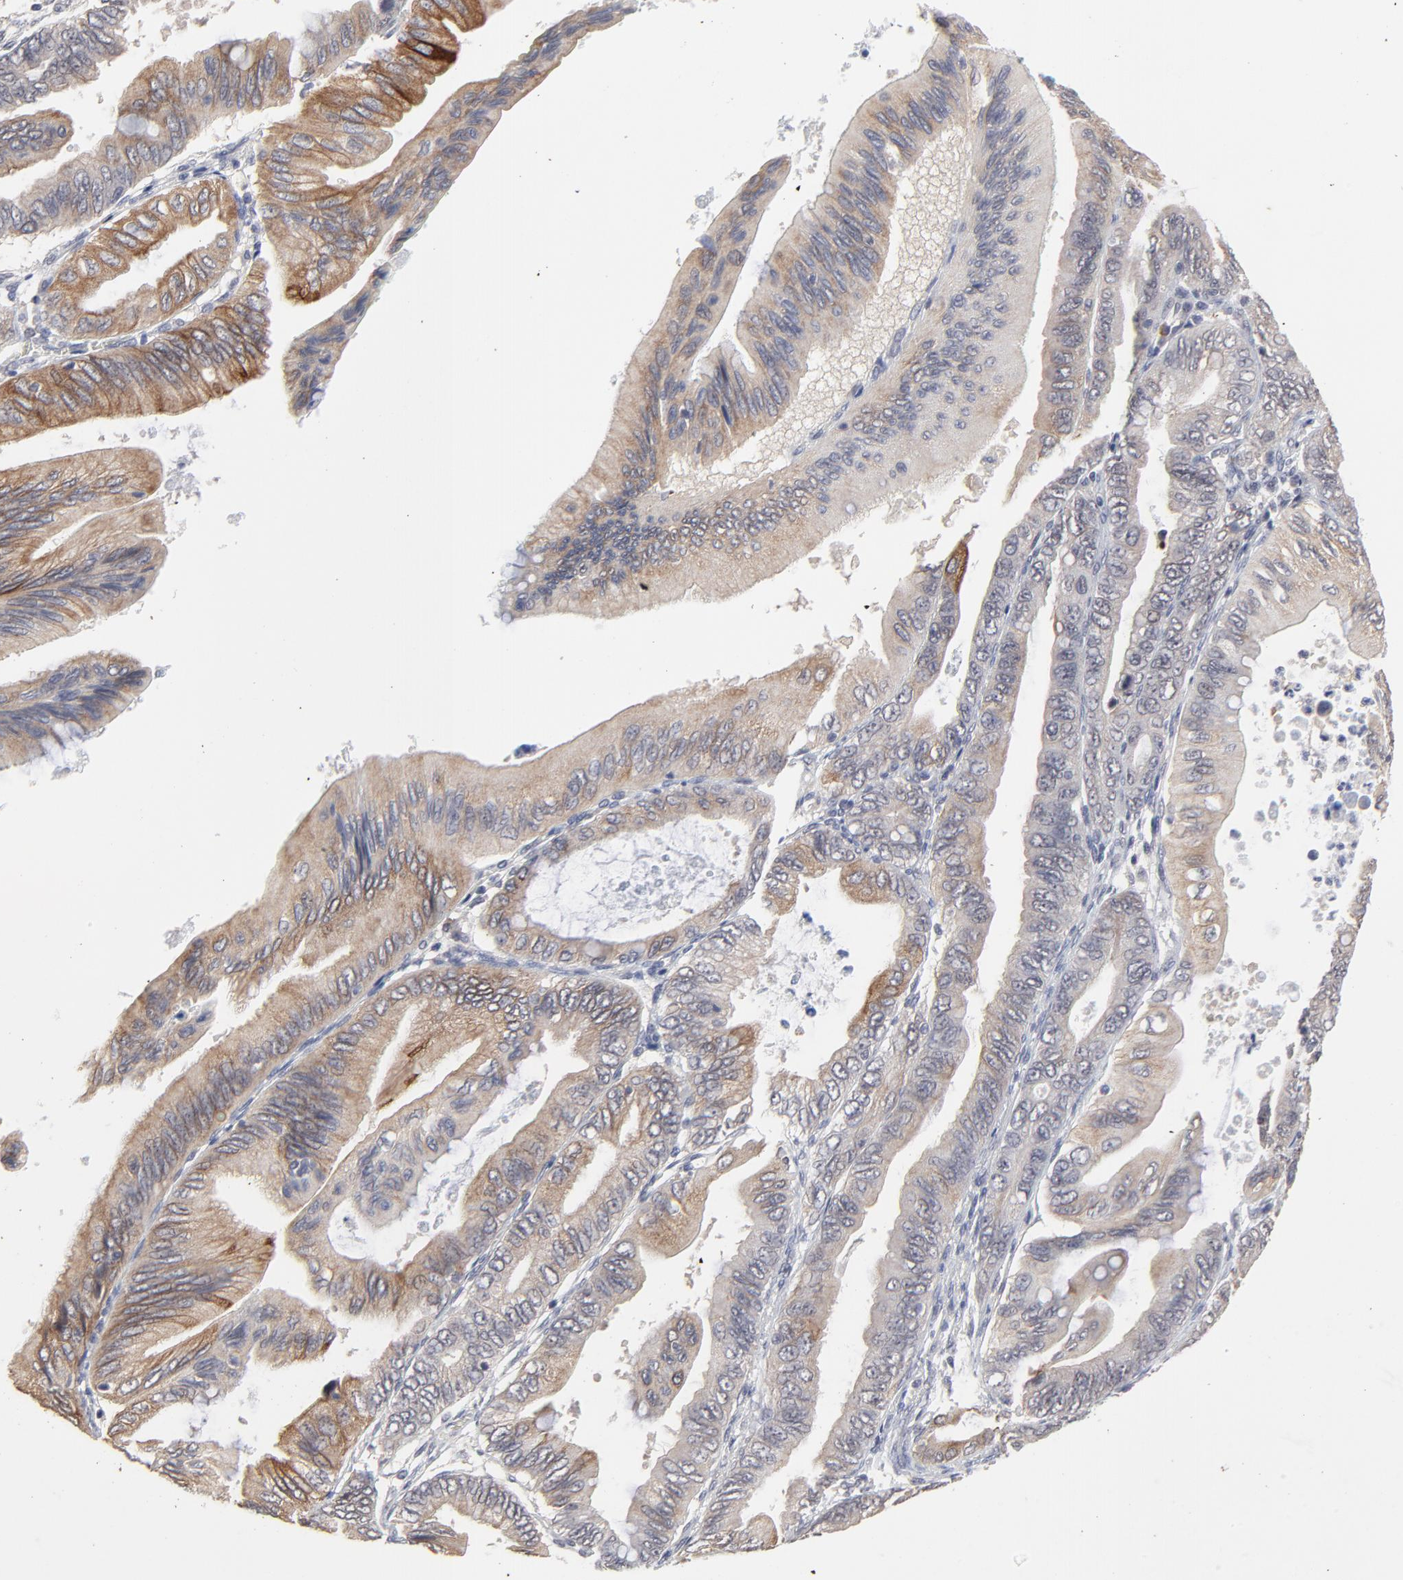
{"staining": {"intensity": "moderate", "quantity": "<25%", "location": "cytoplasmic/membranous"}, "tissue": "pancreatic cancer", "cell_type": "Tumor cells", "image_type": "cancer", "snomed": [{"axis": "morphology", "description": "Adenocarcinoma, NOS"}, {"axis": "topography", "description": "Pancreas"}], "caption": "An immunohistochemistry (IHC) image of tumor tissue is shown. Protein staining in brown shows moderate cytoplasmic/membranous positivity in pancreatic adenocarcinoma within tumor cells. (DAB (3,3'-diaminobenzidine) IHC with brightfield microscopy, high magnification).", "gene": "FAM199X", "patient": {"sex": "female", "age": 66}}